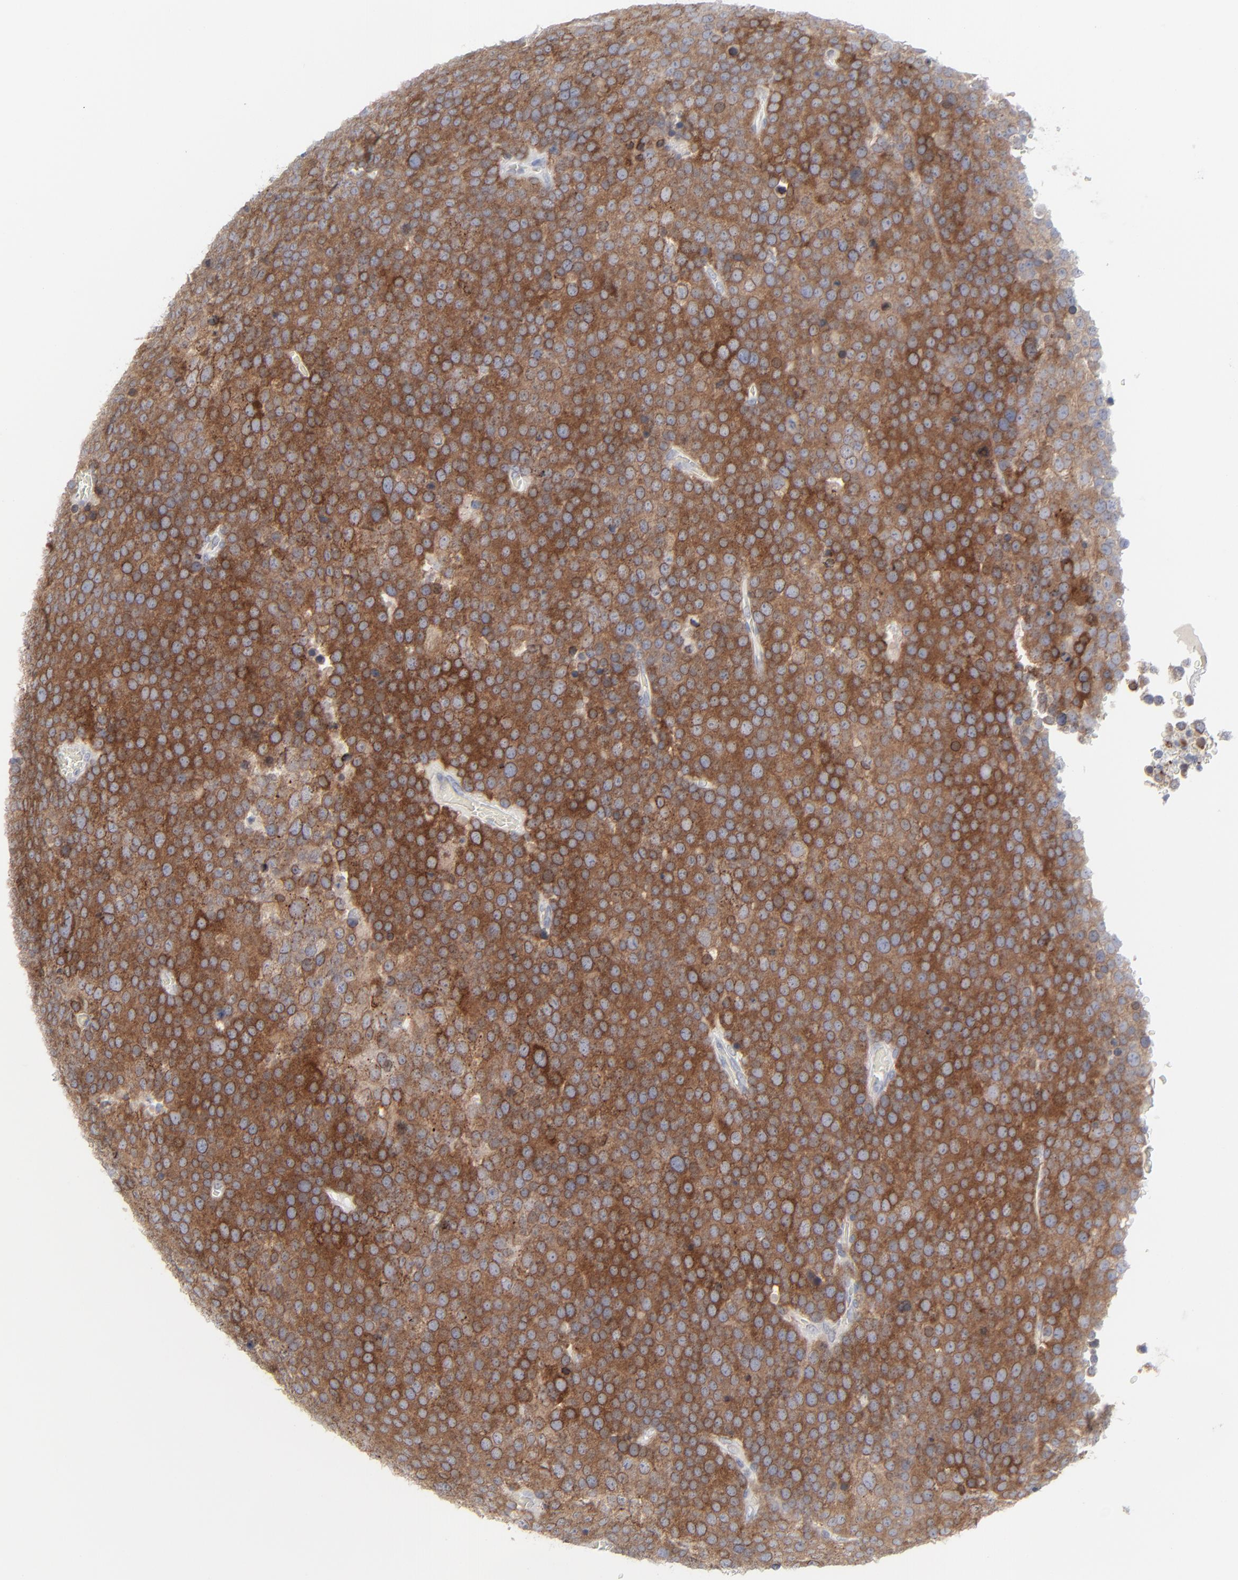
{"staining": {"intensity": "strong", "quantity": ">75%", "location": "cytoplasmic/membranous"}, "tissue": "testis cancer", "cell_type": "Tumor cells", "image_type": "cancer", "snomed": [{"axis": "morphology", "description": "Seminoma, NOS"}, {"axis": "topography", "description": "Testis"}], "caption": "The photomicrograph reveals immunohistochemical staining of testis cancer (seminoma). There is strong cytoplasmic/membranous expression is appreciated in about >75% of tumor cells.", "gene": "NUP88", "patient": {"sex": "male", "age": 71}}